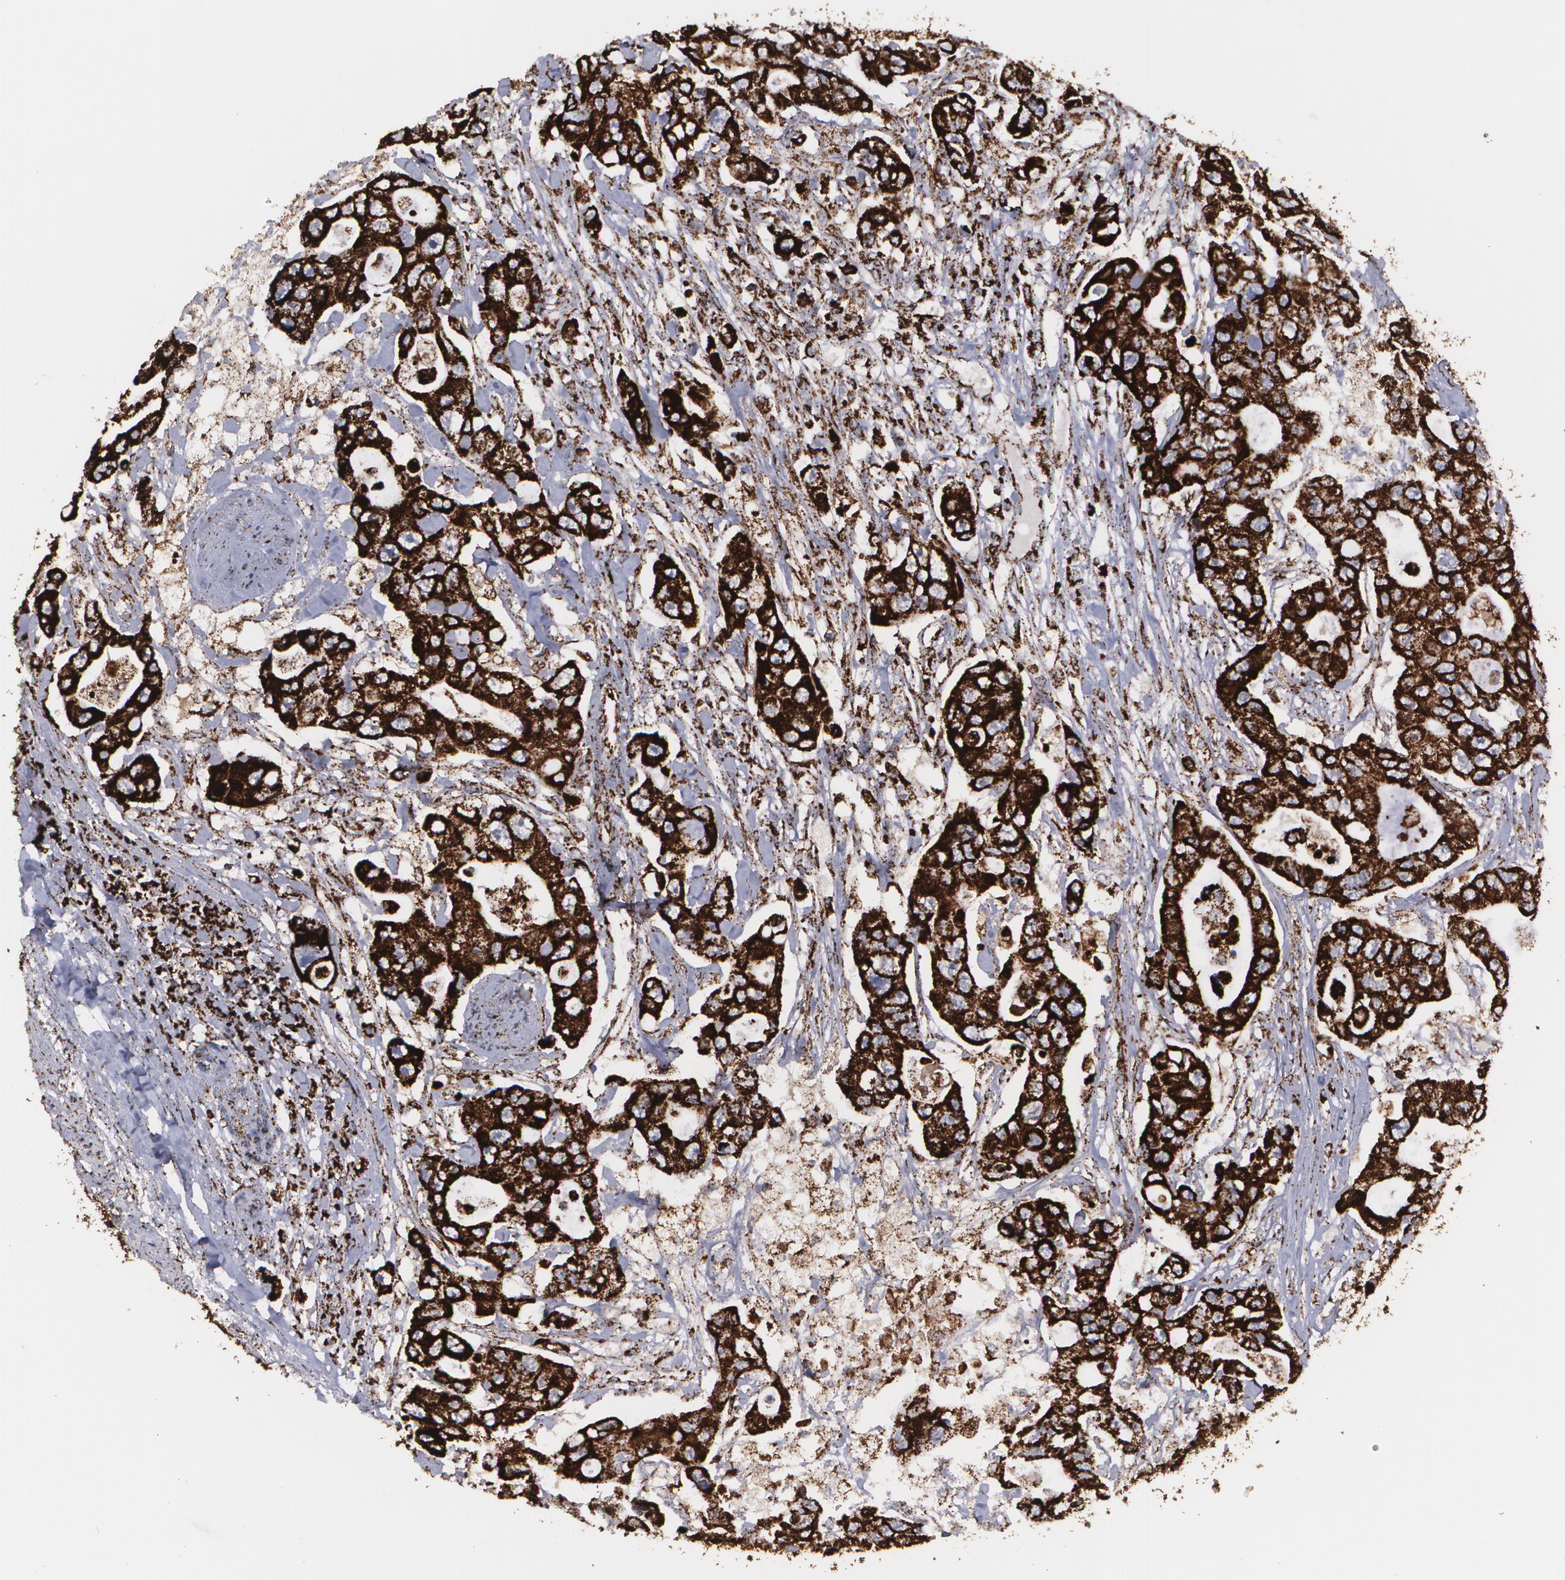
{"staining": {"intensity": "strong", "quantity": ">75%", "location": "cytoplasmic/membranous"}, "tissue": "colorectal cancer", "cell_type": "Tumor cells", "image_type": "cancer", "snomed": [{"axis": "morphology", "description": "Adenocarcinoma, NOS"}, {"axis": "topography", "description": "Colon"}], "caption": "The photomicrograph shows staining of colorectal cancer, revealing strong cytoplasmic/membranous protein positivity (brown color) within tumor cells.", "gene": "HSPD1", "patient": {"sex": "female", "age": 46}}